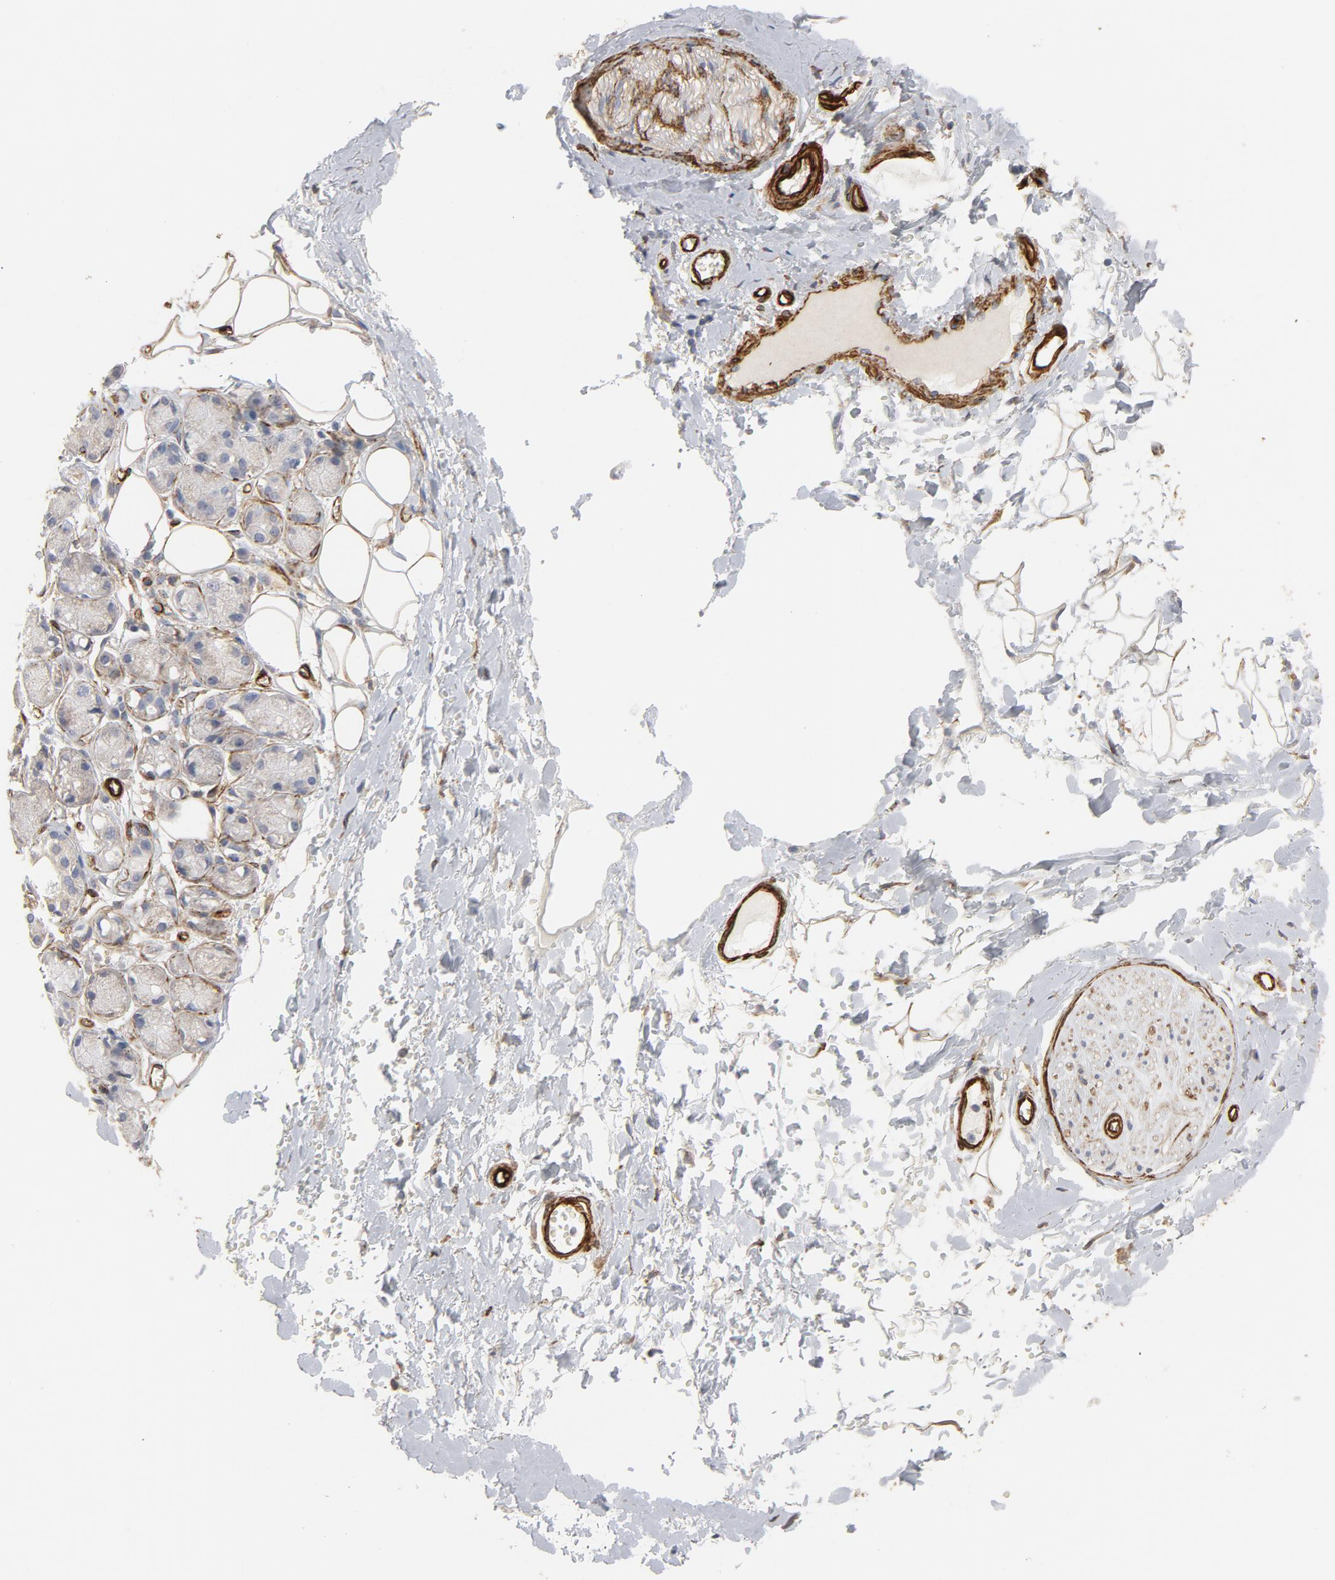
{"staining": {"intensity": "strong", "quantity": ">75%", "location": "cytoplasmic/membranous"}, "tissue": "adipose tissue", "cell_type": "Adipocytes", "image_type": "normal", "snomed": [{"axis": "morphology", "description": "Normal tissue, NOS"}, {"axis": "morphology", "description": "Inflammation, NOS"}, {"axis": "topography", "description": "Salivary gland"}, {"axis": "topography", "description": "Peripheral nerve tissue"}], "caption": "Adipose tissue was stained to show a protein in brown. There is high levels of strong cytoplasmic/membranous expression in approximately >75% of adipocytes. The staining is performed using DAB brown chromogen to label protein expression. The nuclei are counter-stained blue using hematoxylin.", "gene": "GNG2", "patient": {"sex": "female", "age": 75}}